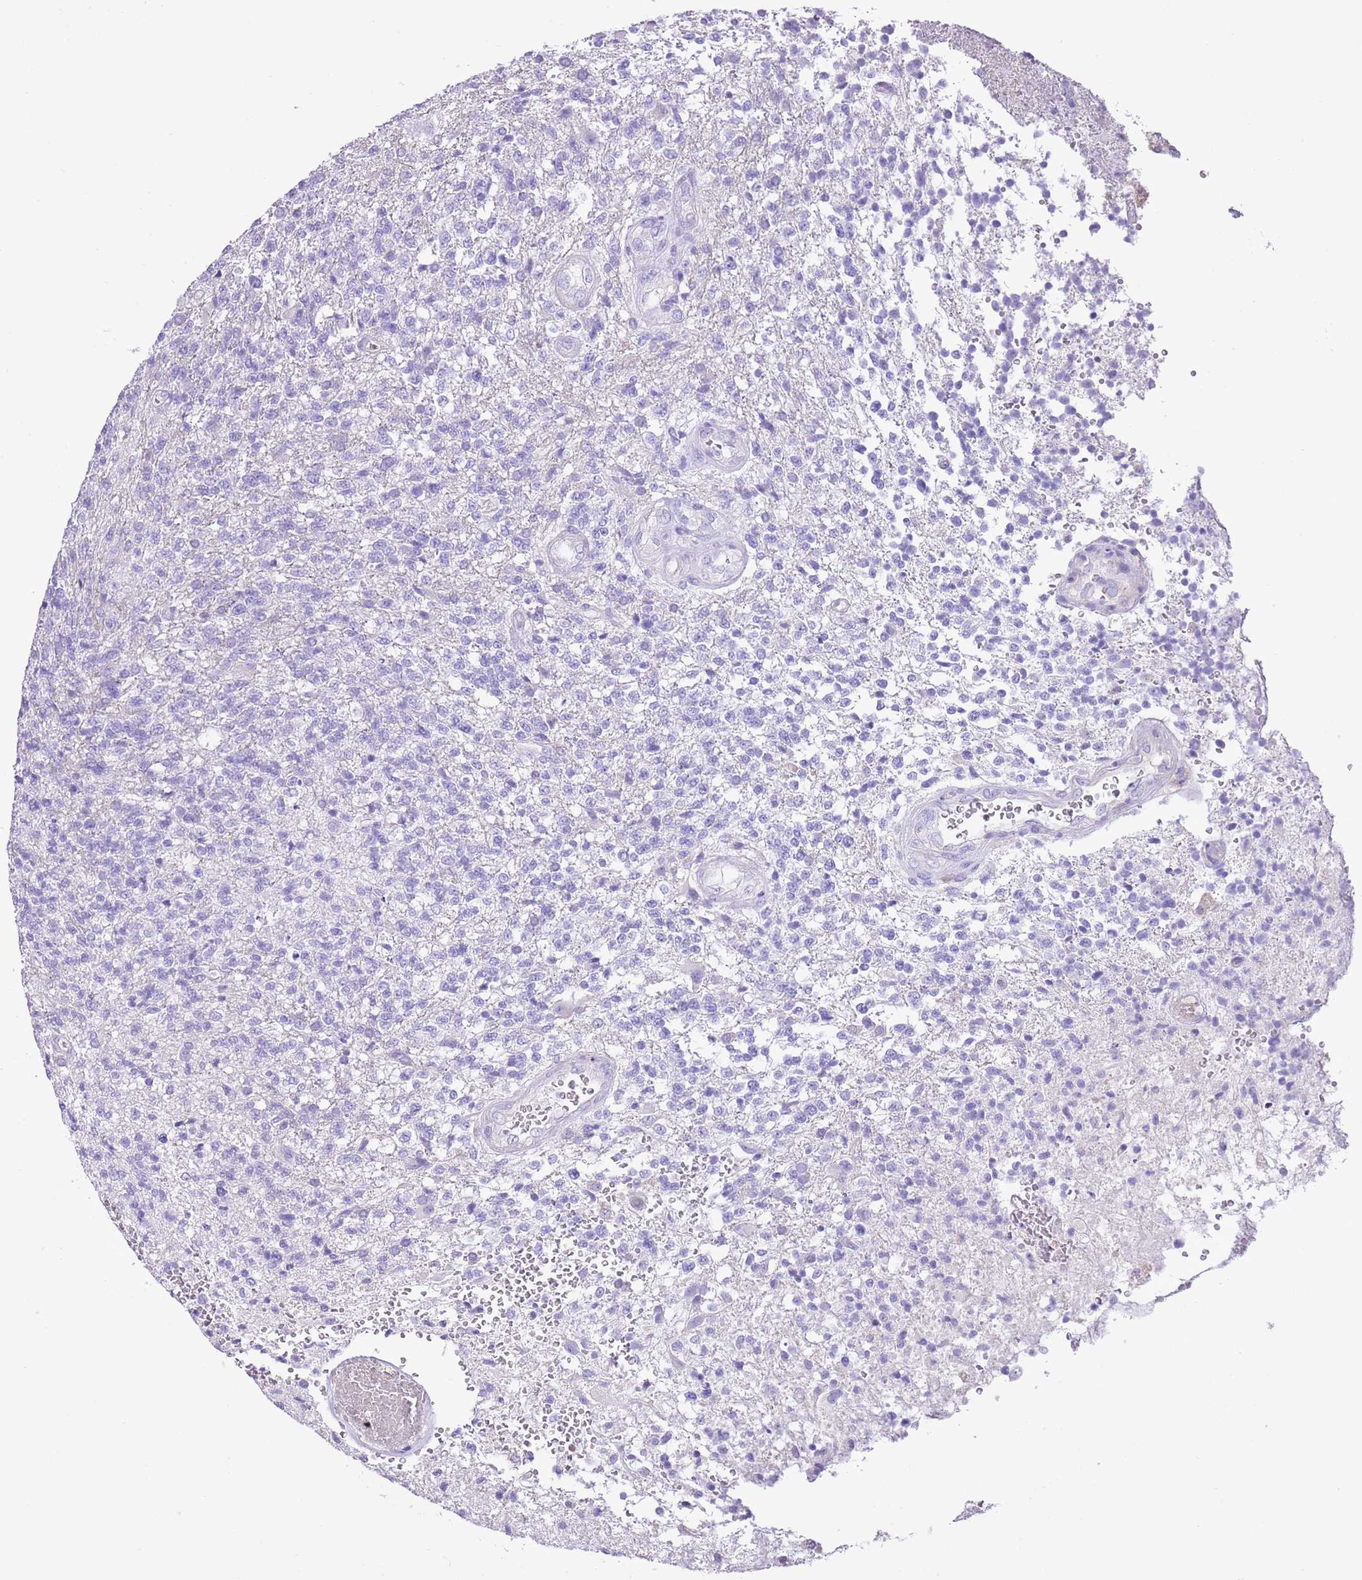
{"staining": {"intensity": "negative", "quantity": "none", "location": "none"}, "tissue": "glioma", "cell_type": "Tumor cells", "image_type": "cancer", "snomed": [{"axis": "morphology", "description": "Glioma, malignant, High grade"}, {"axis": "topography", "description": "Brain"}], "caption": "IHC histopathology image of neoplastic tissue: malignant high-grade glioma stained with DAB (3,3'-diaminobenzidine) displays no significant protein expression in tumor cells. The staining was performed using DAB (3,3'-diaminobenzidine) to visualize the protein expression in brown, while the nuclei were stained in blue with hematoxylin (Magnification: 20x).", "gene": "AAR2", "patient": {"sex": "male", "age": 56}}